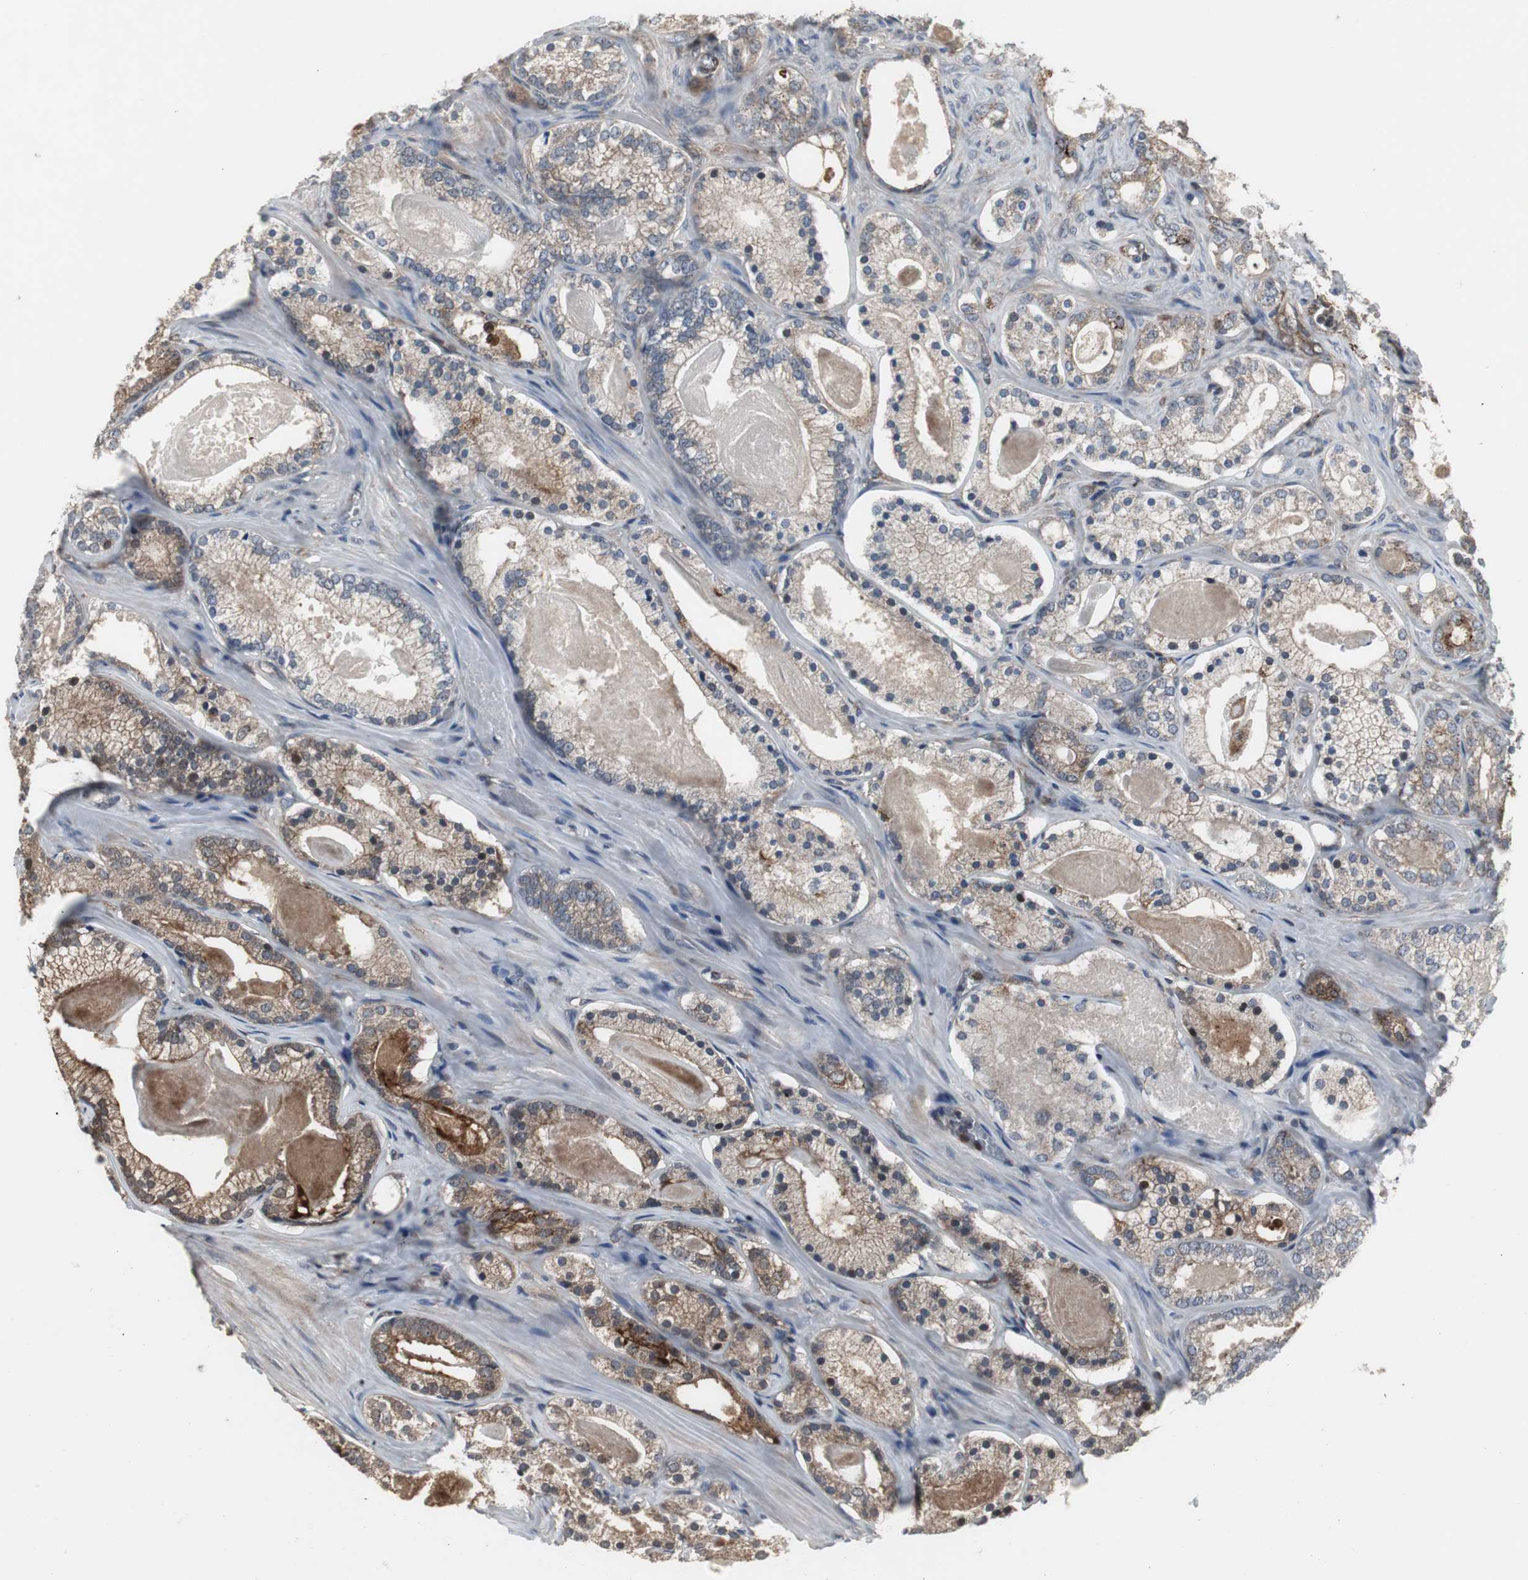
{"staining": {"intensity": "strong", "quantity": "25%-75%", "location": "cytoplasmic/membranous"}, "tissue": "prostate cancer", "cell_type": "Tumor cells", "image_type": "cancer", "snomed": [{"axis": "morphology", "description": "Adenocarcinoma, Low grade"}, {"axis": "topography", "description": "Prostate"}], "caption": "DAB (3,3'-diaminobenzidine) immunohistochemical staining of adenocarcinoma (low-grade) (prostate) displays strong cytoplasmic/membranous protein positivity in about 25%-75% of tumor cells.", "gene": "ZSCAN22", "patient": {"sex": "male", "age": 59}}